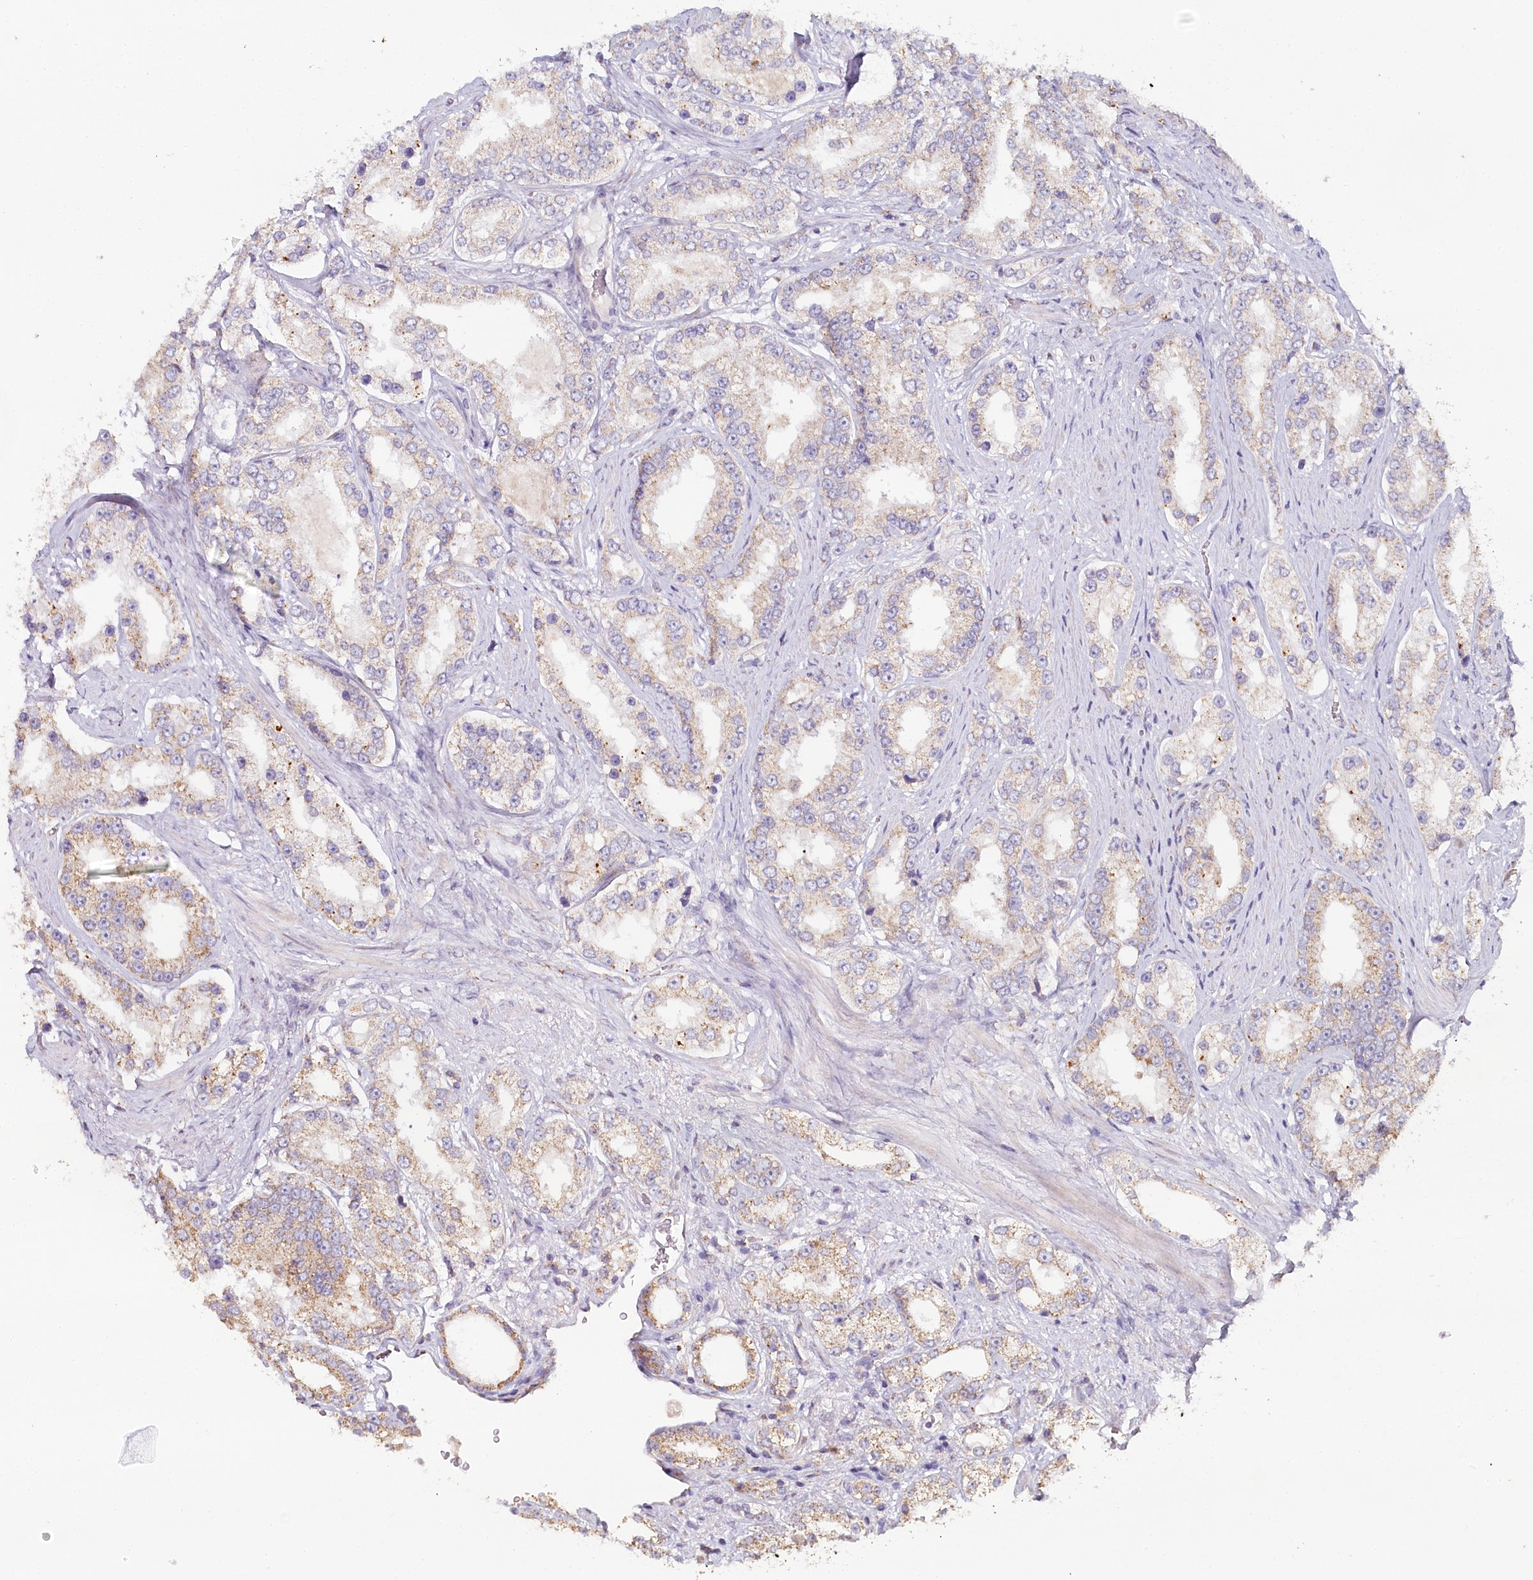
{"staining": {"intensity": "weak", "quantity": "25%-75%", "location": "cytoplasmic/membranous"}, "tissue": "prostate cancer", "cell_type": "Tumor cells", "image_type": "cancer", "snomed": [{"axis": "morphology", "description": "Normal tissue, NOS"}, {"axis": "morphology", "description": "Adenocarcinoma, High grade"}, {"axis": "topography", "description": "Prostate"}], "caption": "Prostate high-grade adenocarcinoma stained with DAB (3,3'-diaminobenzidine) immunohistochemistry exhibits low levels of weak cytoplasmic/membranous expression in approximately 25%-75% of tumor cells.", "gene": "MMP25", "patient": {"sex": "male", "age": 83}}